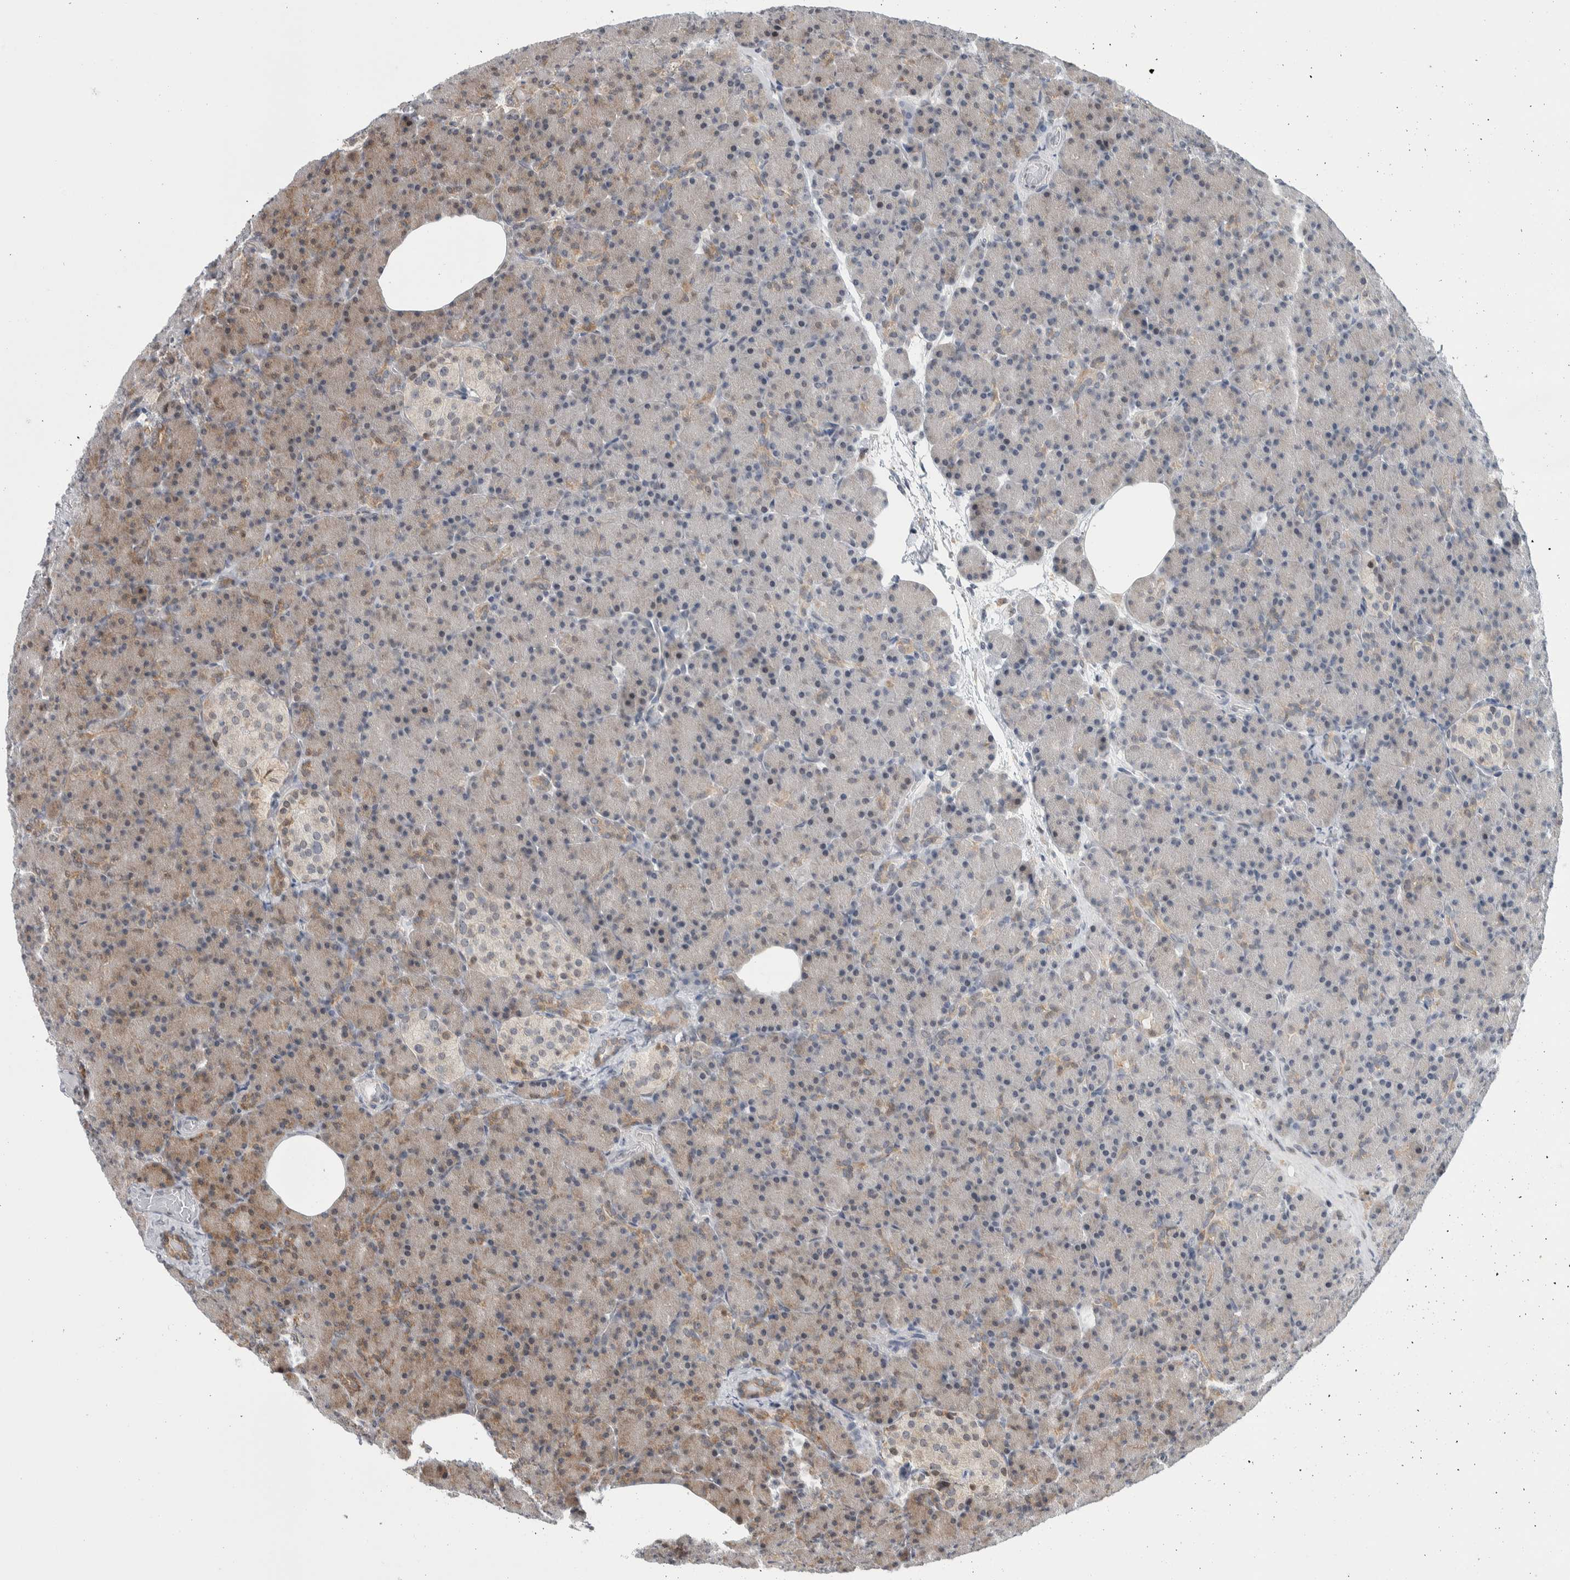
{"staining": {"intensity": "moderate", "quantity": "<25%", "location": "cytoplasmic/membranous"}, "tissue": "pancreas", "cell_type": "Exocrine glandular cells", "image_type": "normal", "snomed": [{"axis": "morphology", "description": "Normal tissue, NOS"}, {"axis": "topography", "description": "Pancreas"}], "caption": "A micrograph of human pancreas stained for a protein shows moderate cytoplasmic/membranous brown staining in exocrine glandular cells.", "gene": "PTPA", "patient": {"sex": "female", "age": 43}}